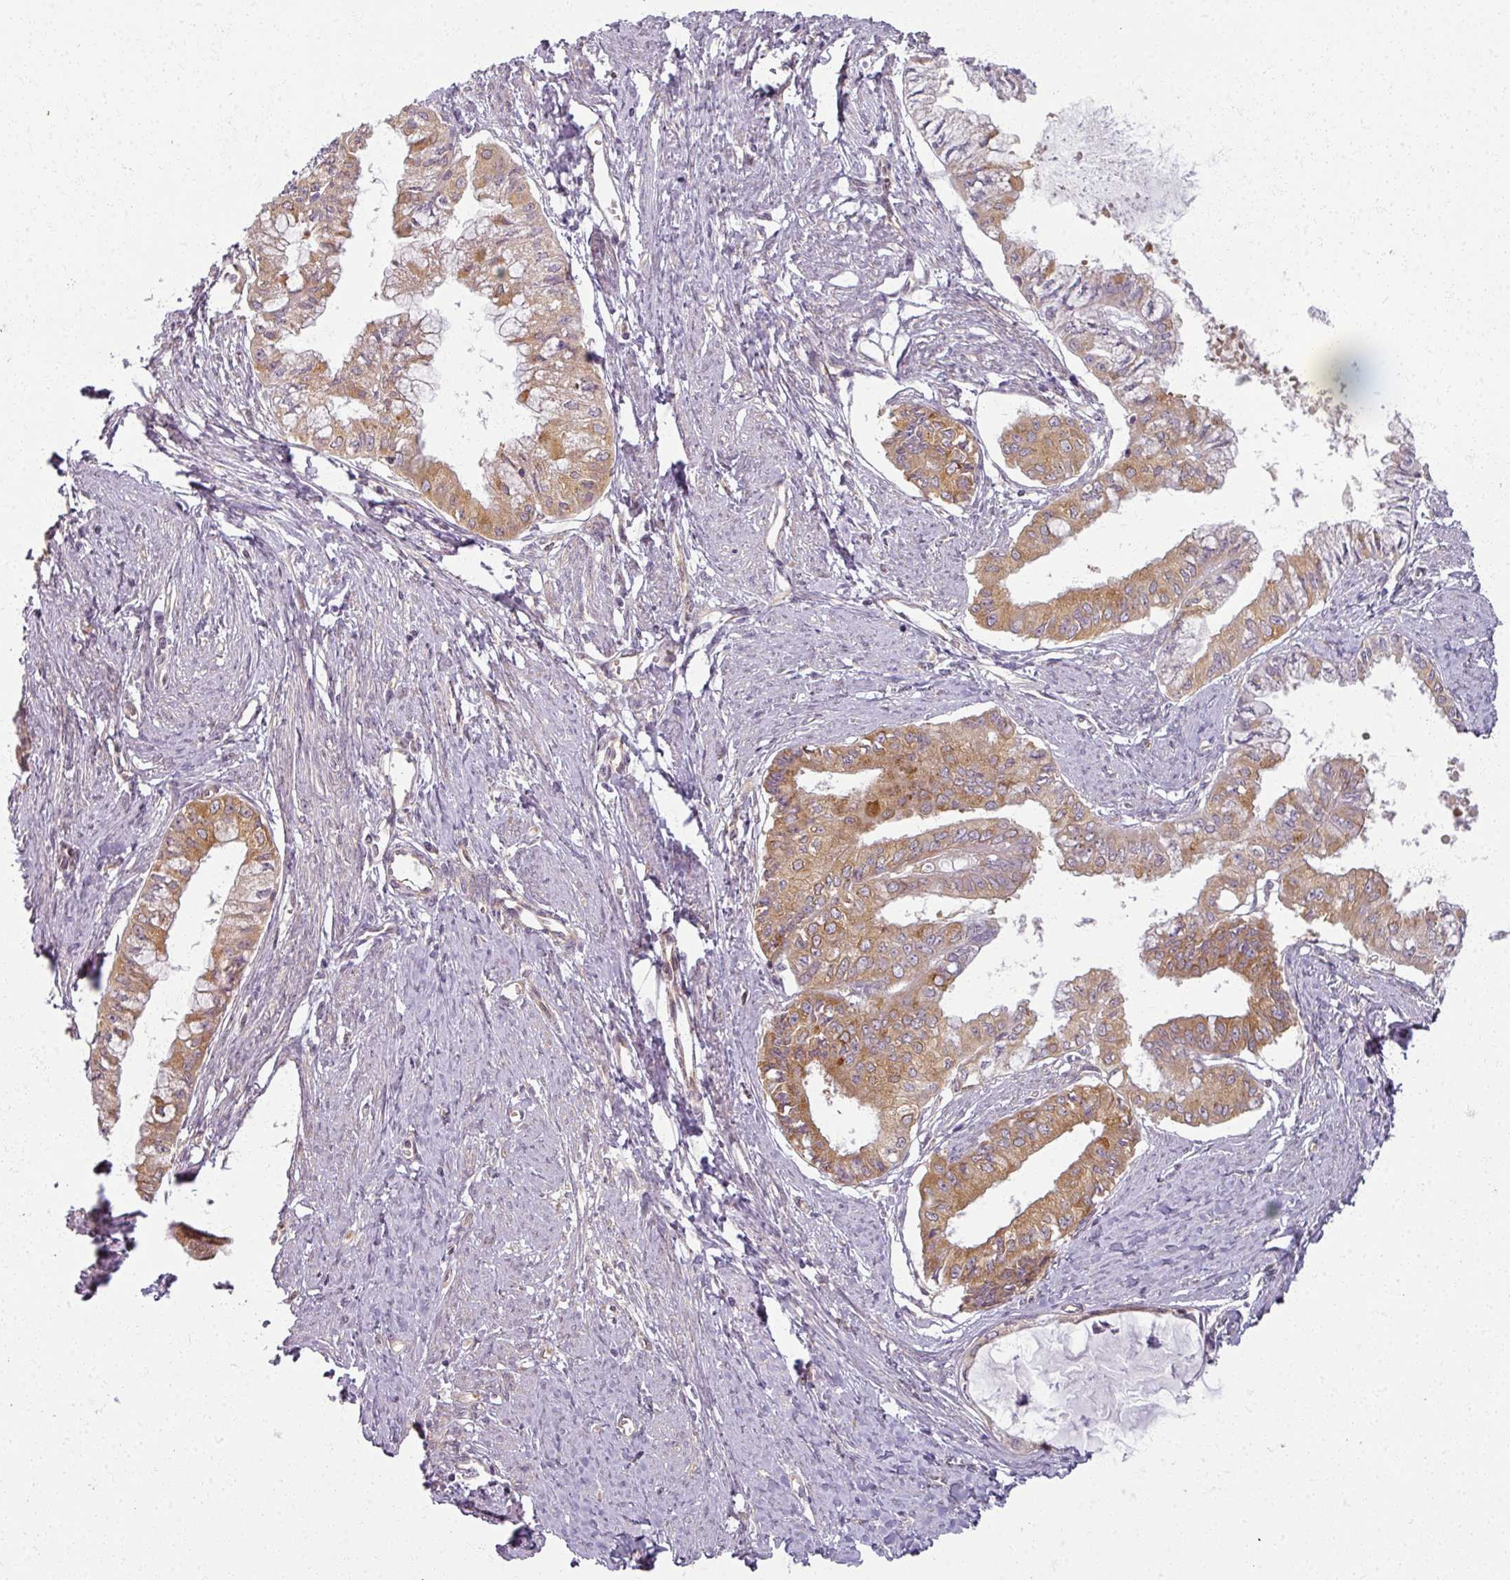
{"staining": {"intensity": "moderate", "quantity": "25%-75%", "location": "cytoplasmic/membranous"}, "tissue": "endometrial cancer", "cell_type": "Tumor cells", "image_type": "cancer", "snomed": [{"axis": "morphology", "description": "Adenocarcinoma, NOS"}, {"axis": "topography", "description": "Endometrium"}], "caption": "Moderate cytoplasmic/membranous positivity for a protein is identified in about 25%-75% of tumor cells of endometrial cancer (adenocarcinoma) using IHC.", "gene": "AGPAT4", "patient": {"sex": "female", "age": 76}}